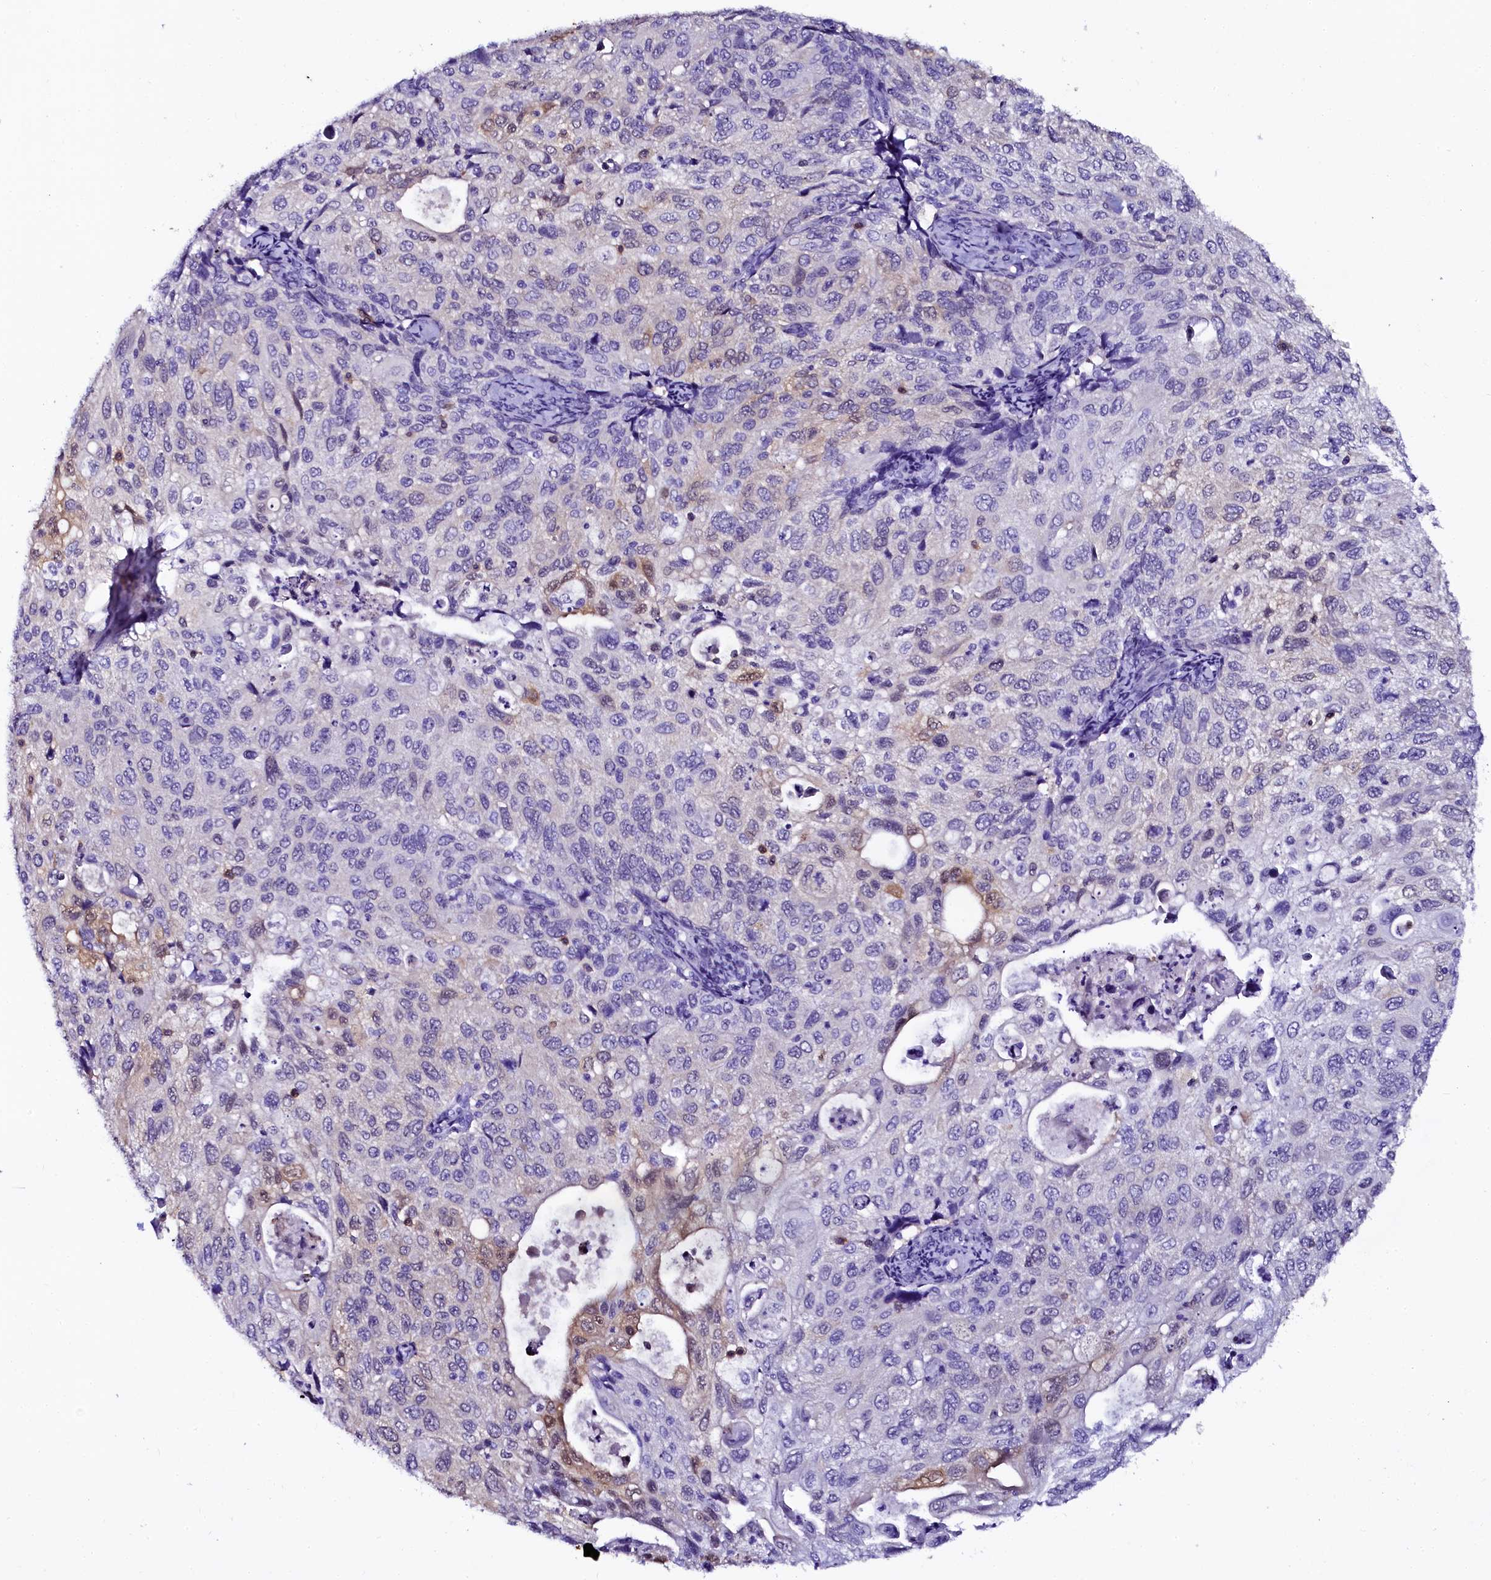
{"staining": {"intensity": "moderate", "quantity": "<25%", "location": "cytoplasmic/membranous"}, "tissue": "cervical cancer", "cell_type": "Tumor cells", "image_type": "cancer", "snomed": [{"axis": "morphology", "description": "Squamous cell carcinoma, NOS"}, {"axis": "topography", "description": "Cervix"}], "caption": "Immunohistochemical staining of human cervical cancer reveals low levels of moderate cytoplasmic/membranous staining in about <25% of tumor cells.", "gene": "SORD", "patient": {"sex": "female", "age": 70}}